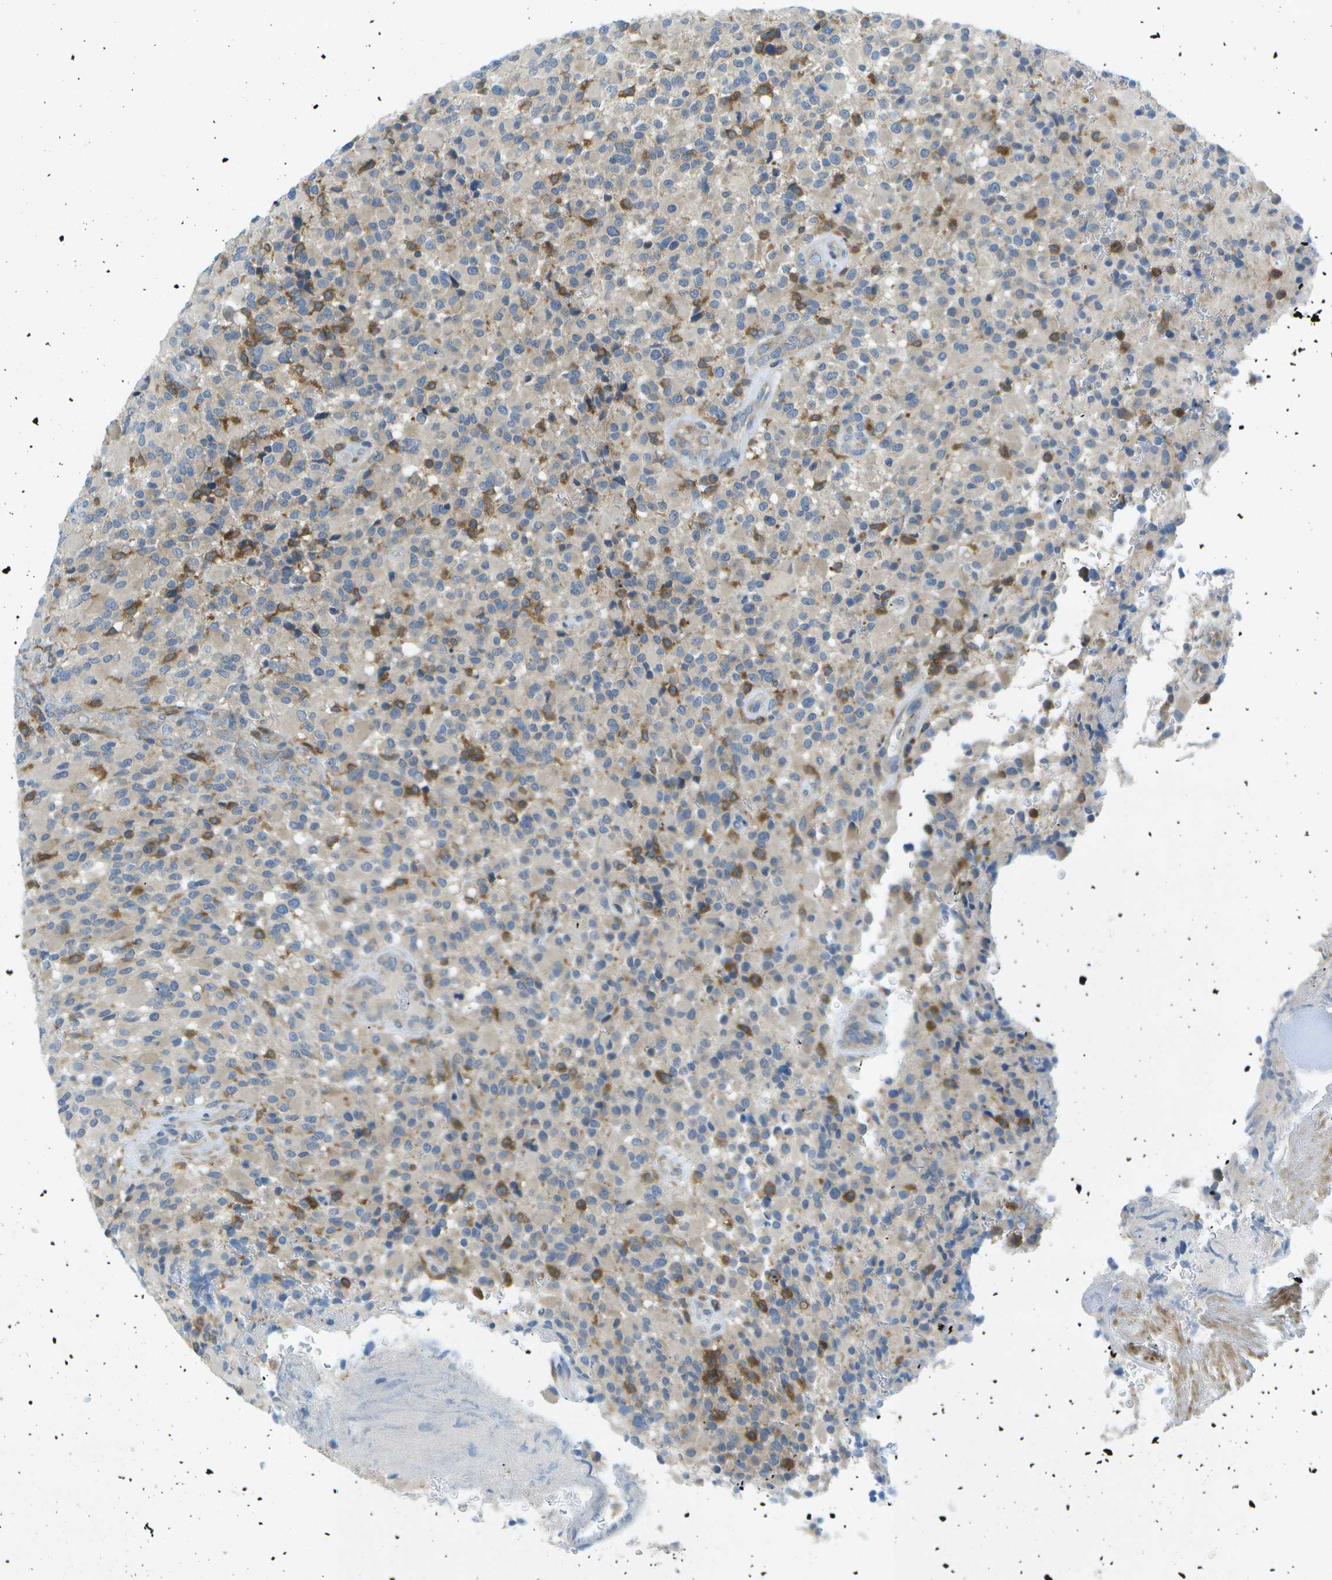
{"staining": {"intensity": "moderate", "quantity": "<25%", "location": "cytoplasmic/membranous"}, "tissue": "glioma", "cell_type": "Tumor cells", "image_type": "cancer", "snomed": [{"axis": "morphology", "description": "Glioma, malignant, High grade"}, {"axis": "topography", "description": "Brain"}], "caption": "Approximately <25% of tumor cells in glioma reveal moderate cytoplasmic/membranous protein staining as visualized by brown immunohistochemical staining.", "gene": "WNK2", "patient": {"sex": "male", "age": 71}}